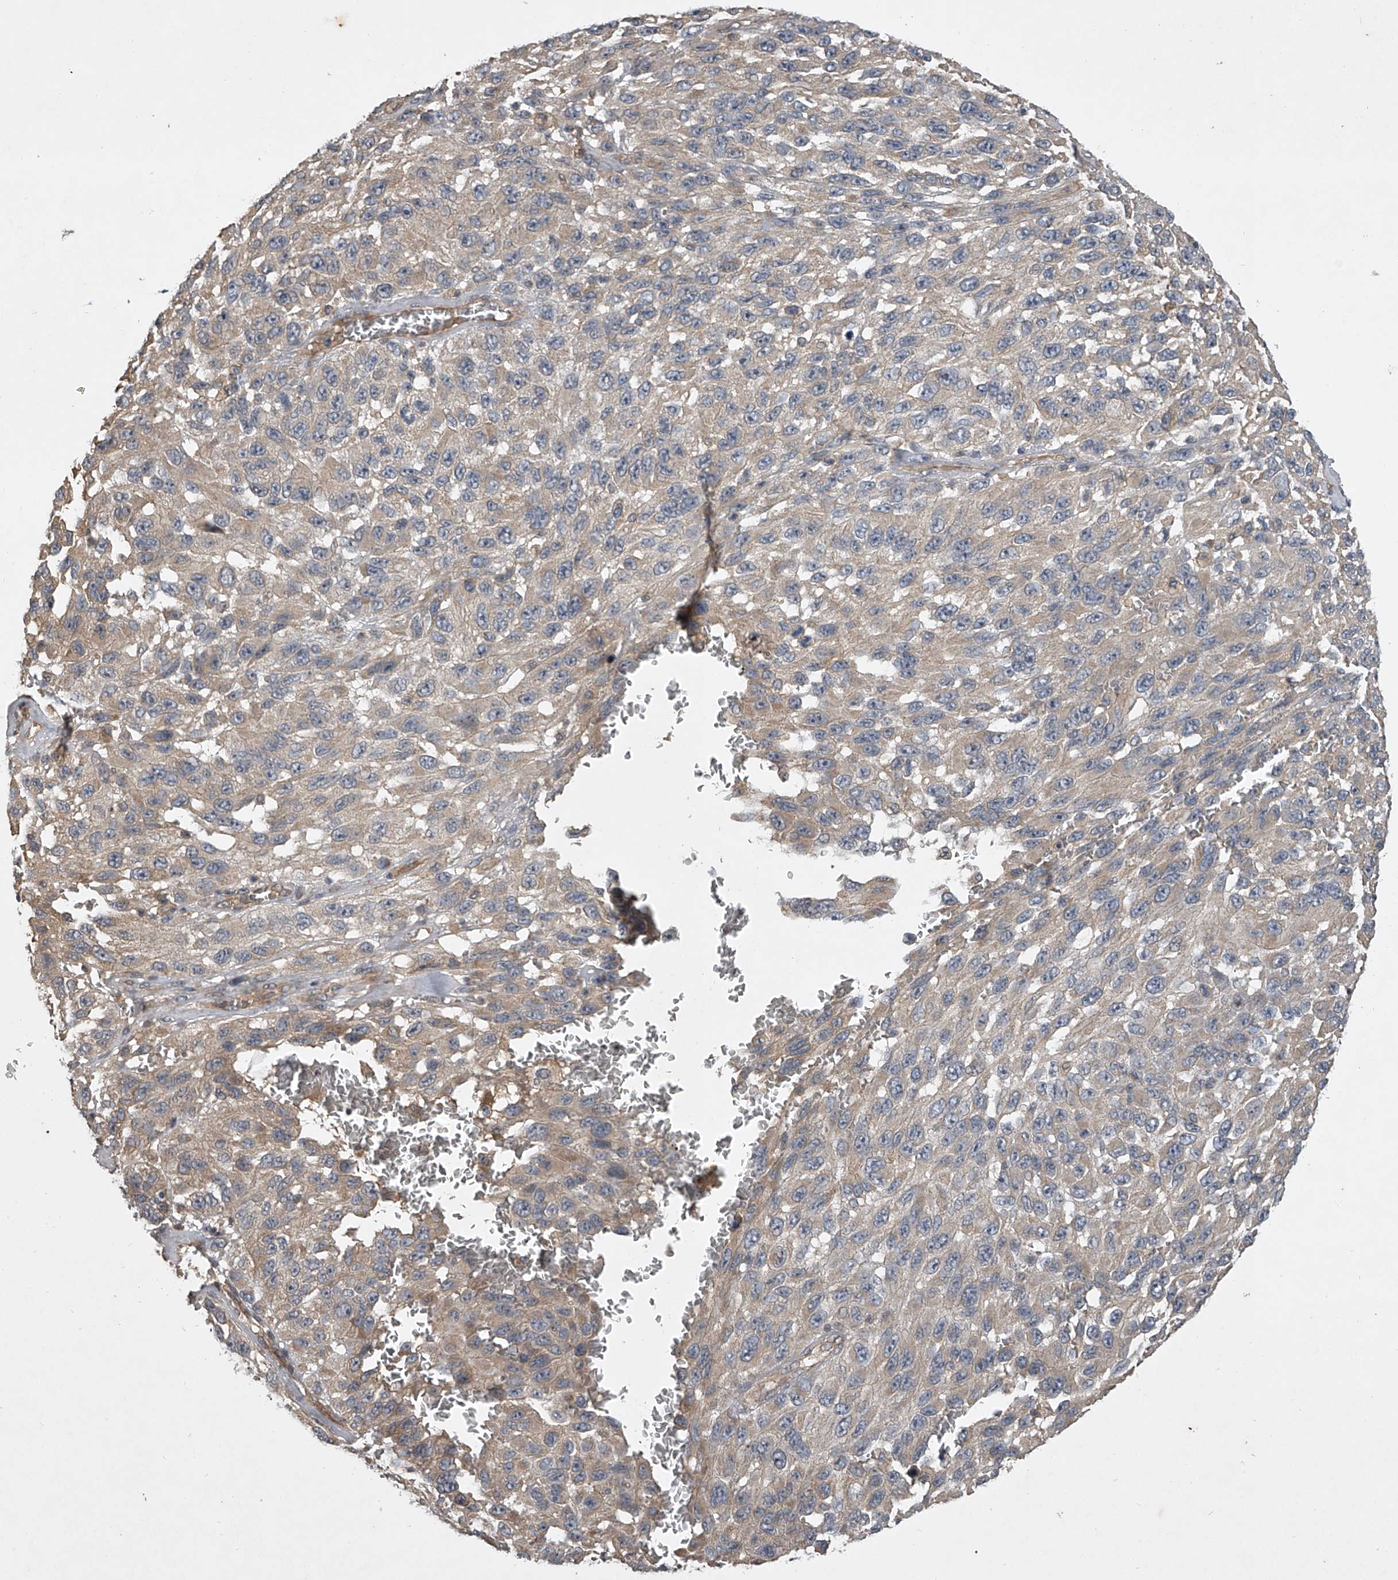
{"staining": {"intensity": "weak", "quantity": "25%-75%", "location": "cytoplasmic/membranous"}, "tissue": "melanoma", "cell_type": "Tumor cells", "image_type": "cancer", "snomed": [{"axis": "morphology", "description": "Malignant melanoma, NOS"}, {"axis": "topography", "description": "Skin"}], "caption": "About 25%-75% of tumor cells in melanoma reveal weak cytoplasmic/membranous protein positivity as visualized by brown immunohistochemical staining.", "gene": "NFS1", "patient": {"sex": "female", "age": 96}}